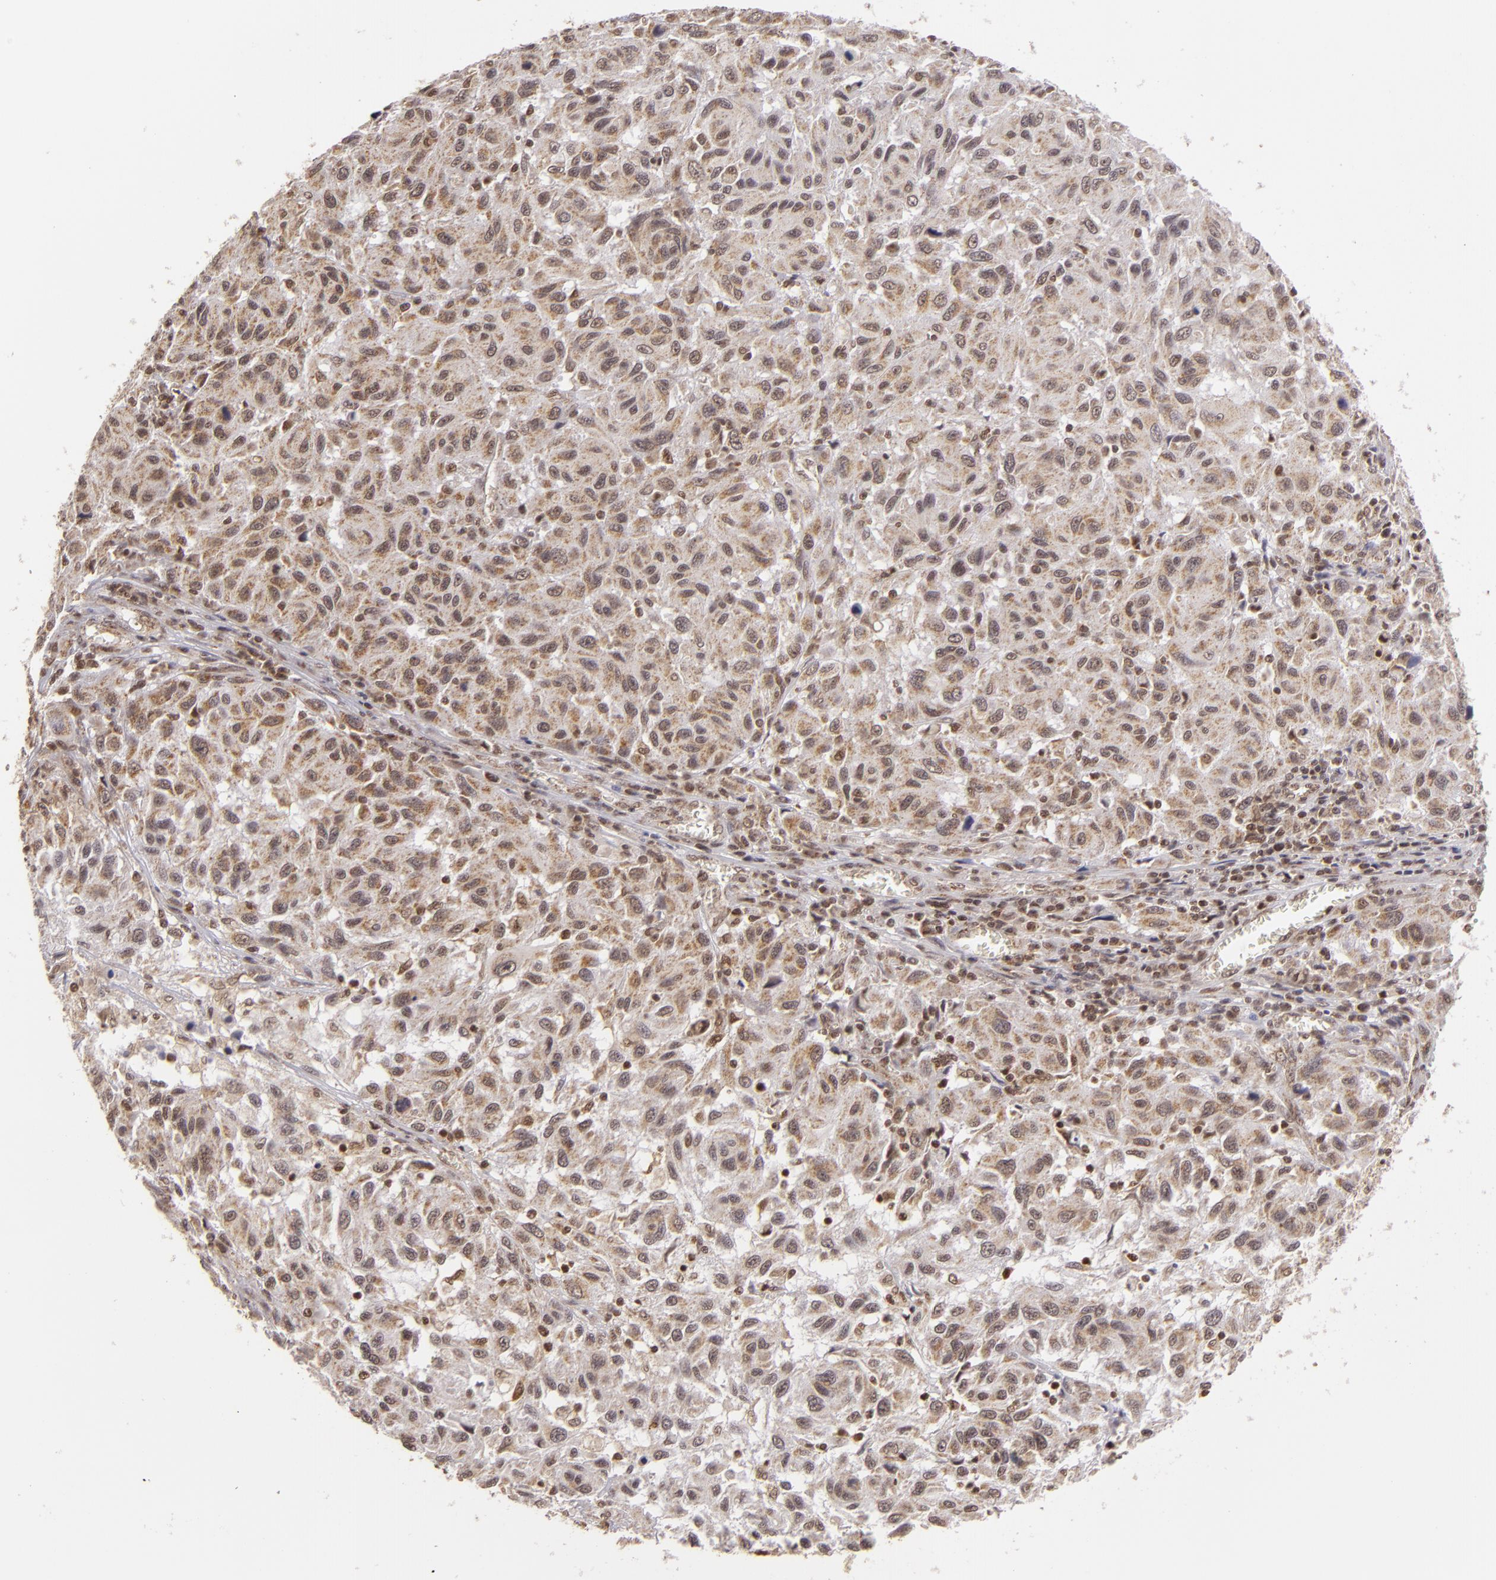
{"staining": {"intensity": "weak", "quantity": ">75%", "location": "cytoplasmic/membranous,nuclear"}, "tissue": "melanoma", "cell_type": "Tumor cells", "image_type": "cancer", "snomed": [{"axis": "morphology", "description": "Malignant melanoma, NOS"}, {"axis": "topography", "description": "Skin"}], "caption": "Immunohistochemical staining of melanoma reveals low levels of weak cytoplasmic/membranous and nuclear protein expression in approximately >75% of tumor cells.", "gene": "MXD1", "patient": {"sex": "female", "age": 77}}